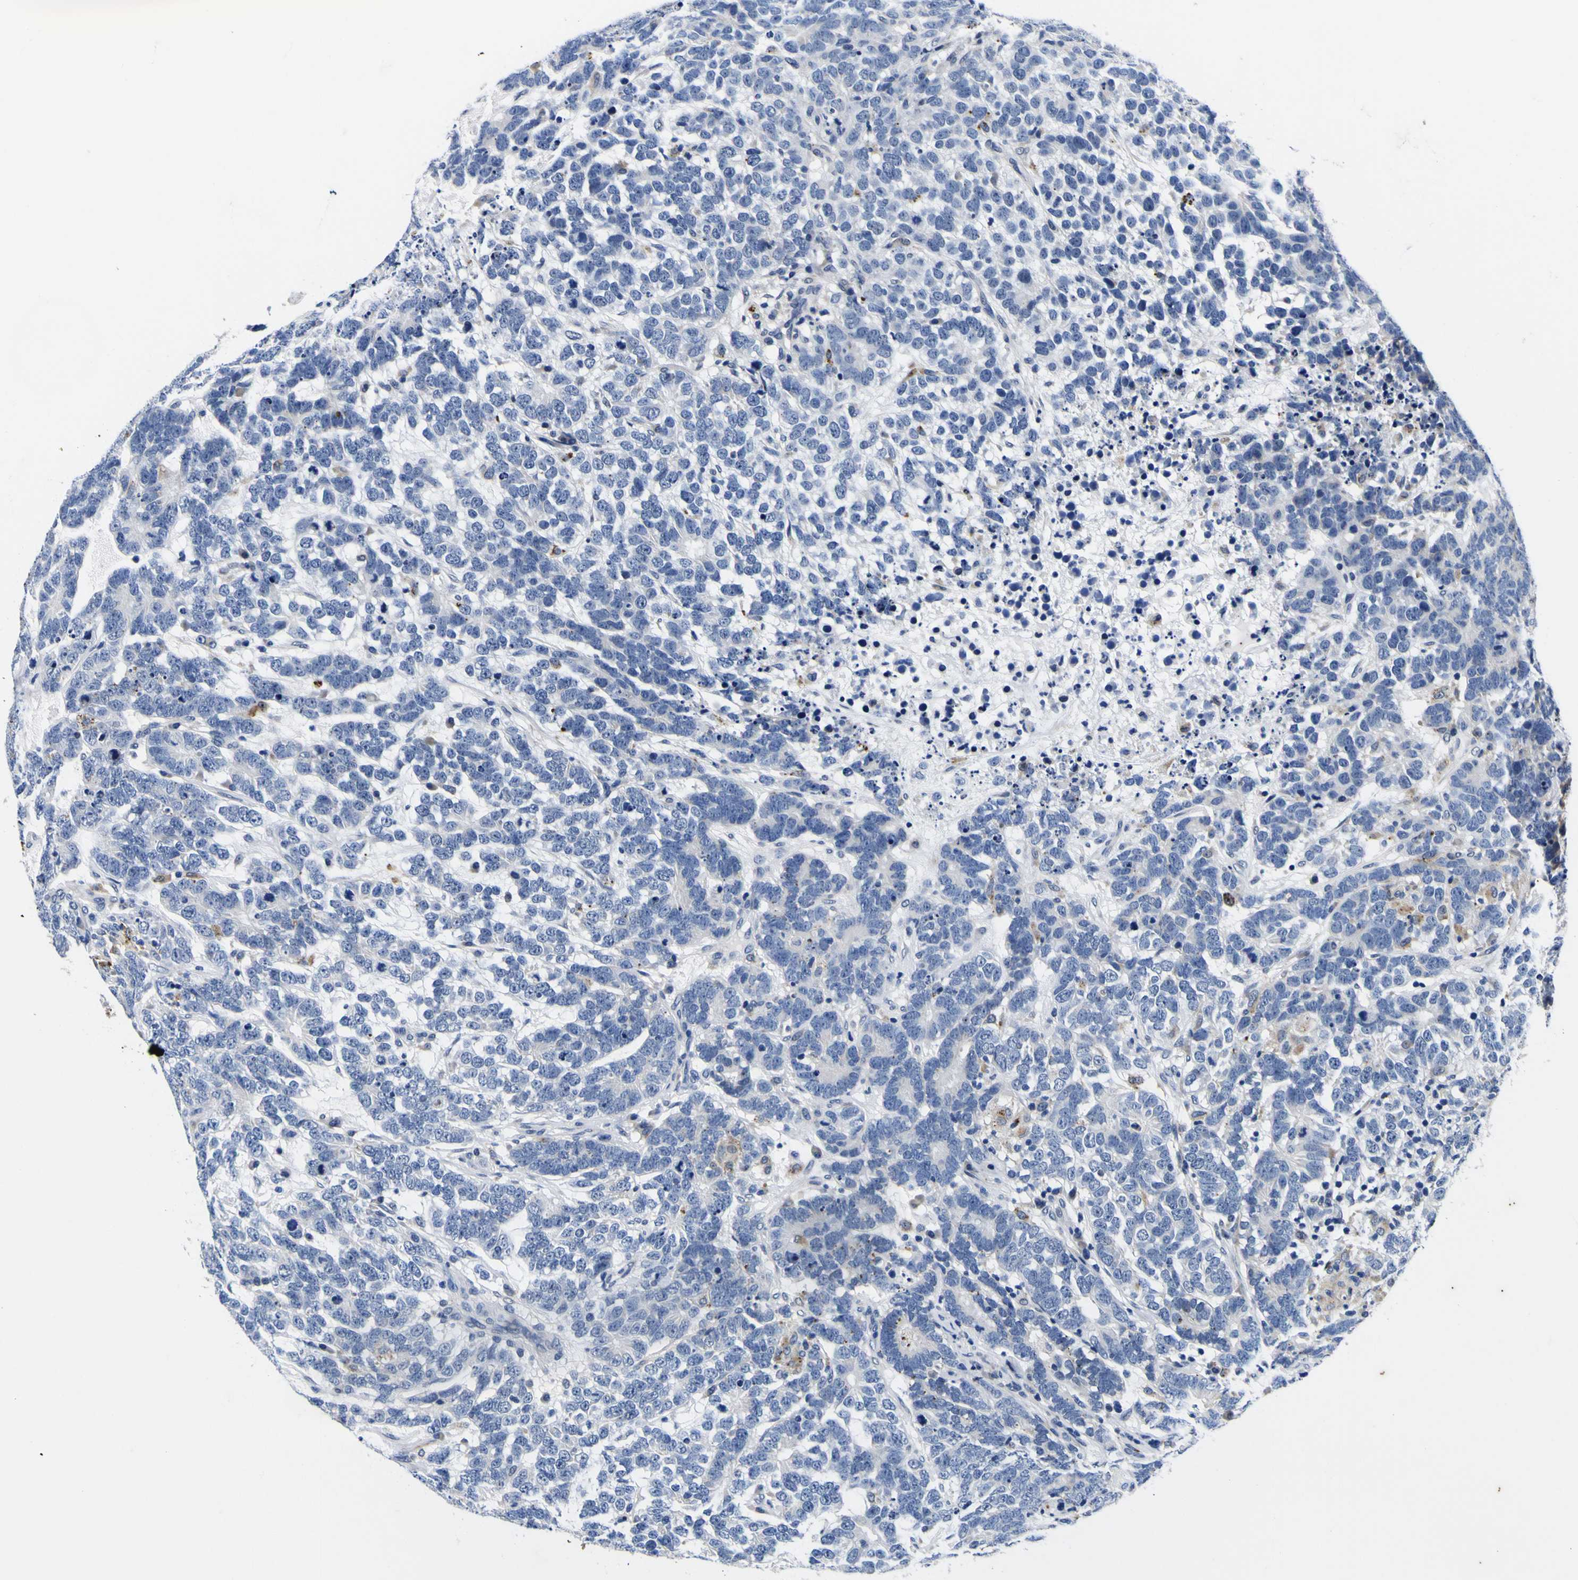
{"staining": {"intensity": "negative", "quantity": "none", "location": "none"}, "tissue": "testis cancer", "cell_type": "Tumor cells", "image_type": "cancer", "snomed": [{"axis": "morphology", "description": "Carcinoma, Embryonal, NOS"}, {"axis": "topography", "description": "Testis"}], "caption": "Histopathology image shows no protein expression in tumor cells of testis embryonal carcinoma tissue. (DAB immunohistochemistry with hematoxylin counter stain).", "gene": "IGFLR1", "patient": {"sex": "male", "age": 26}}